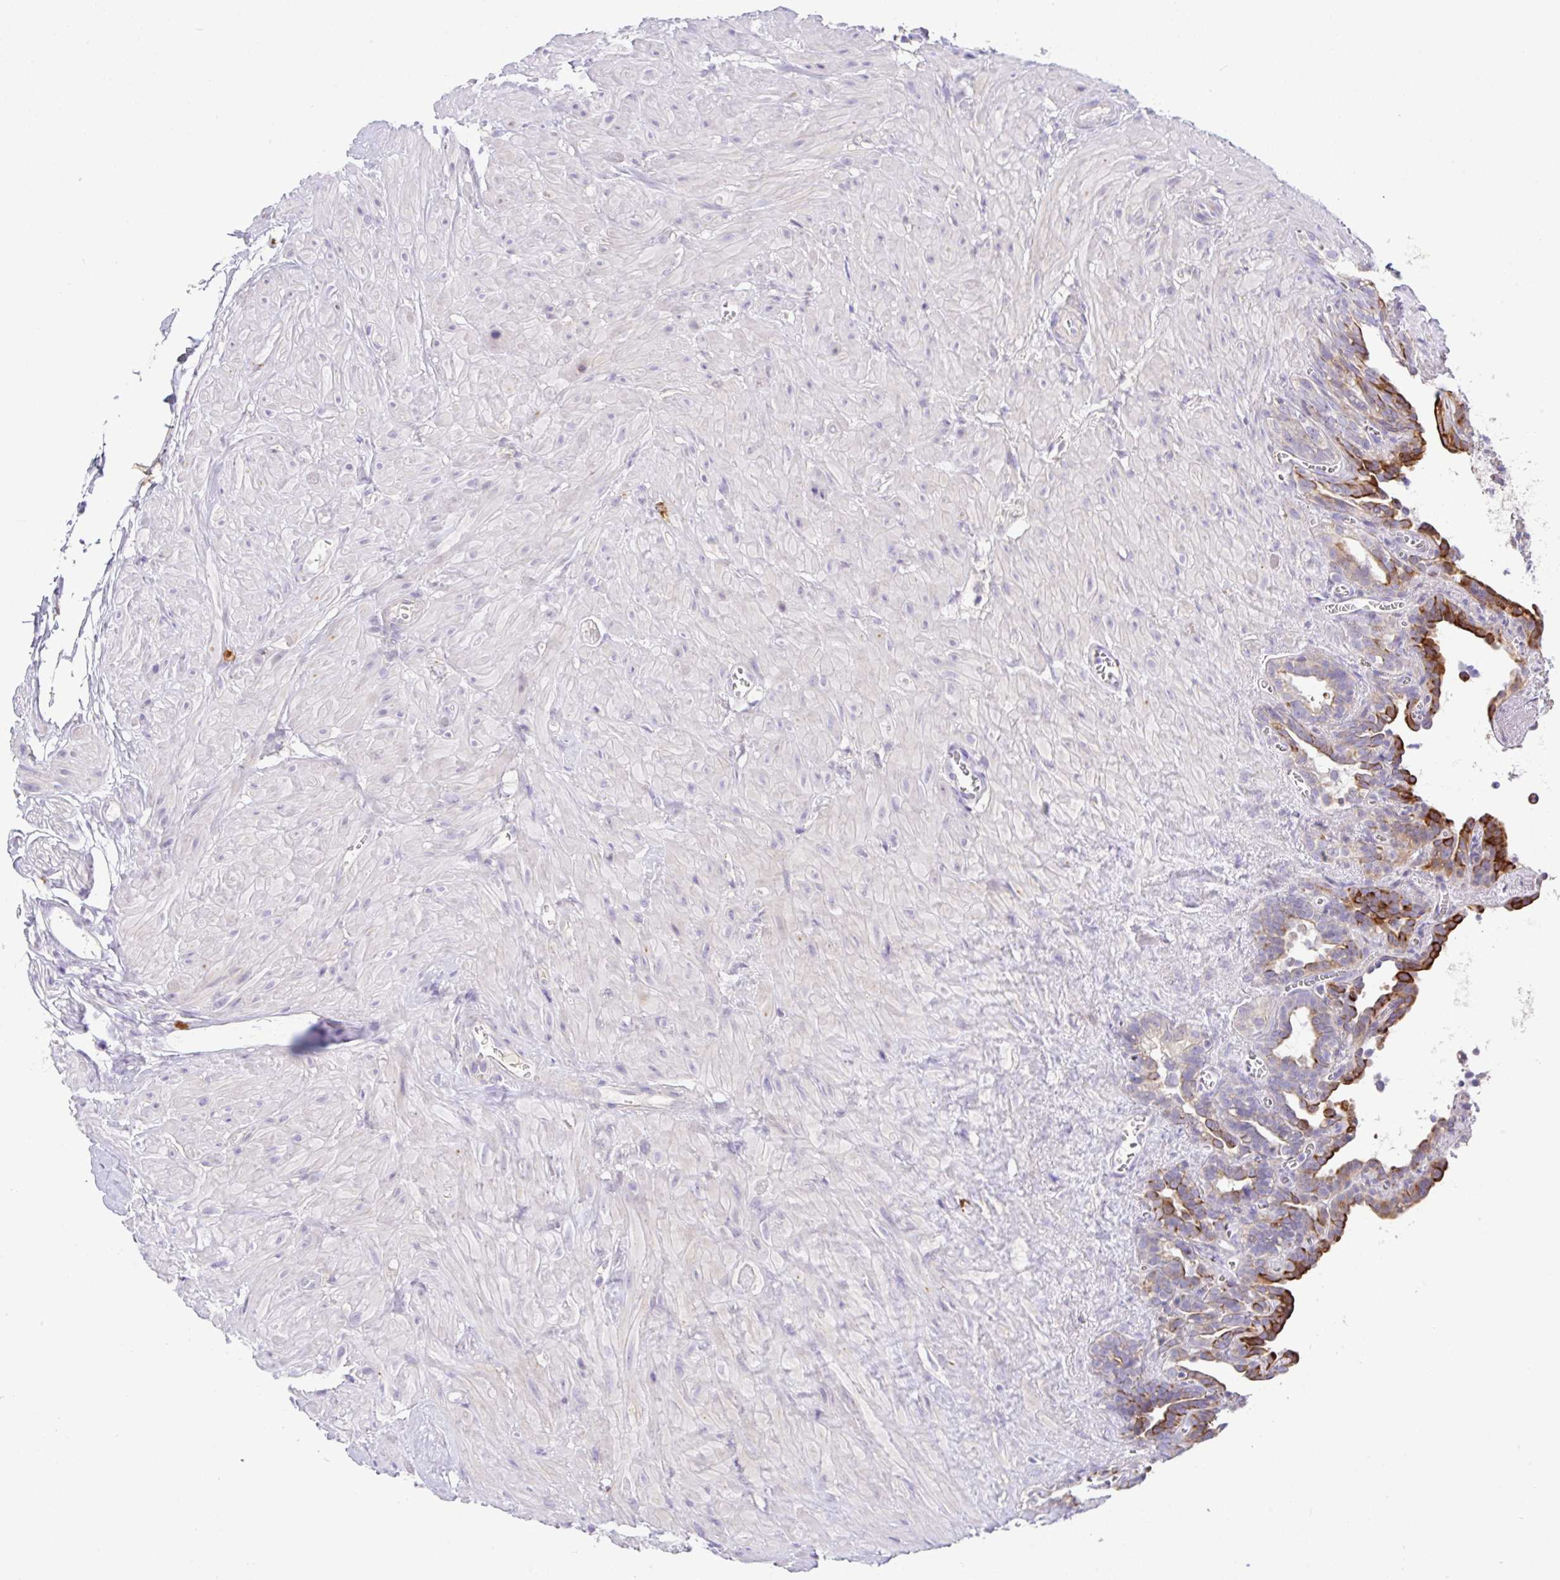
{"staining": {"intensity": "strong", "quantity": "<25%", "location": "cytoplasmic/membranous"}, "tissue": "seminal vesicle", "cell_type": "Glandular cells", "image_type": "normal", "snomed": [{"axis": "morphology", "description": "Normal tissue, NOS"}, {"axis": "topography", "description": "Seminal veicle"}], "caption": "A brown stain highlights strong cytoplasmic/membranous expression of a protein in glandular cells of benign human seminal vesicle.", "gene": "EPN3", "patient": {"sex": "male", "age": 76}}